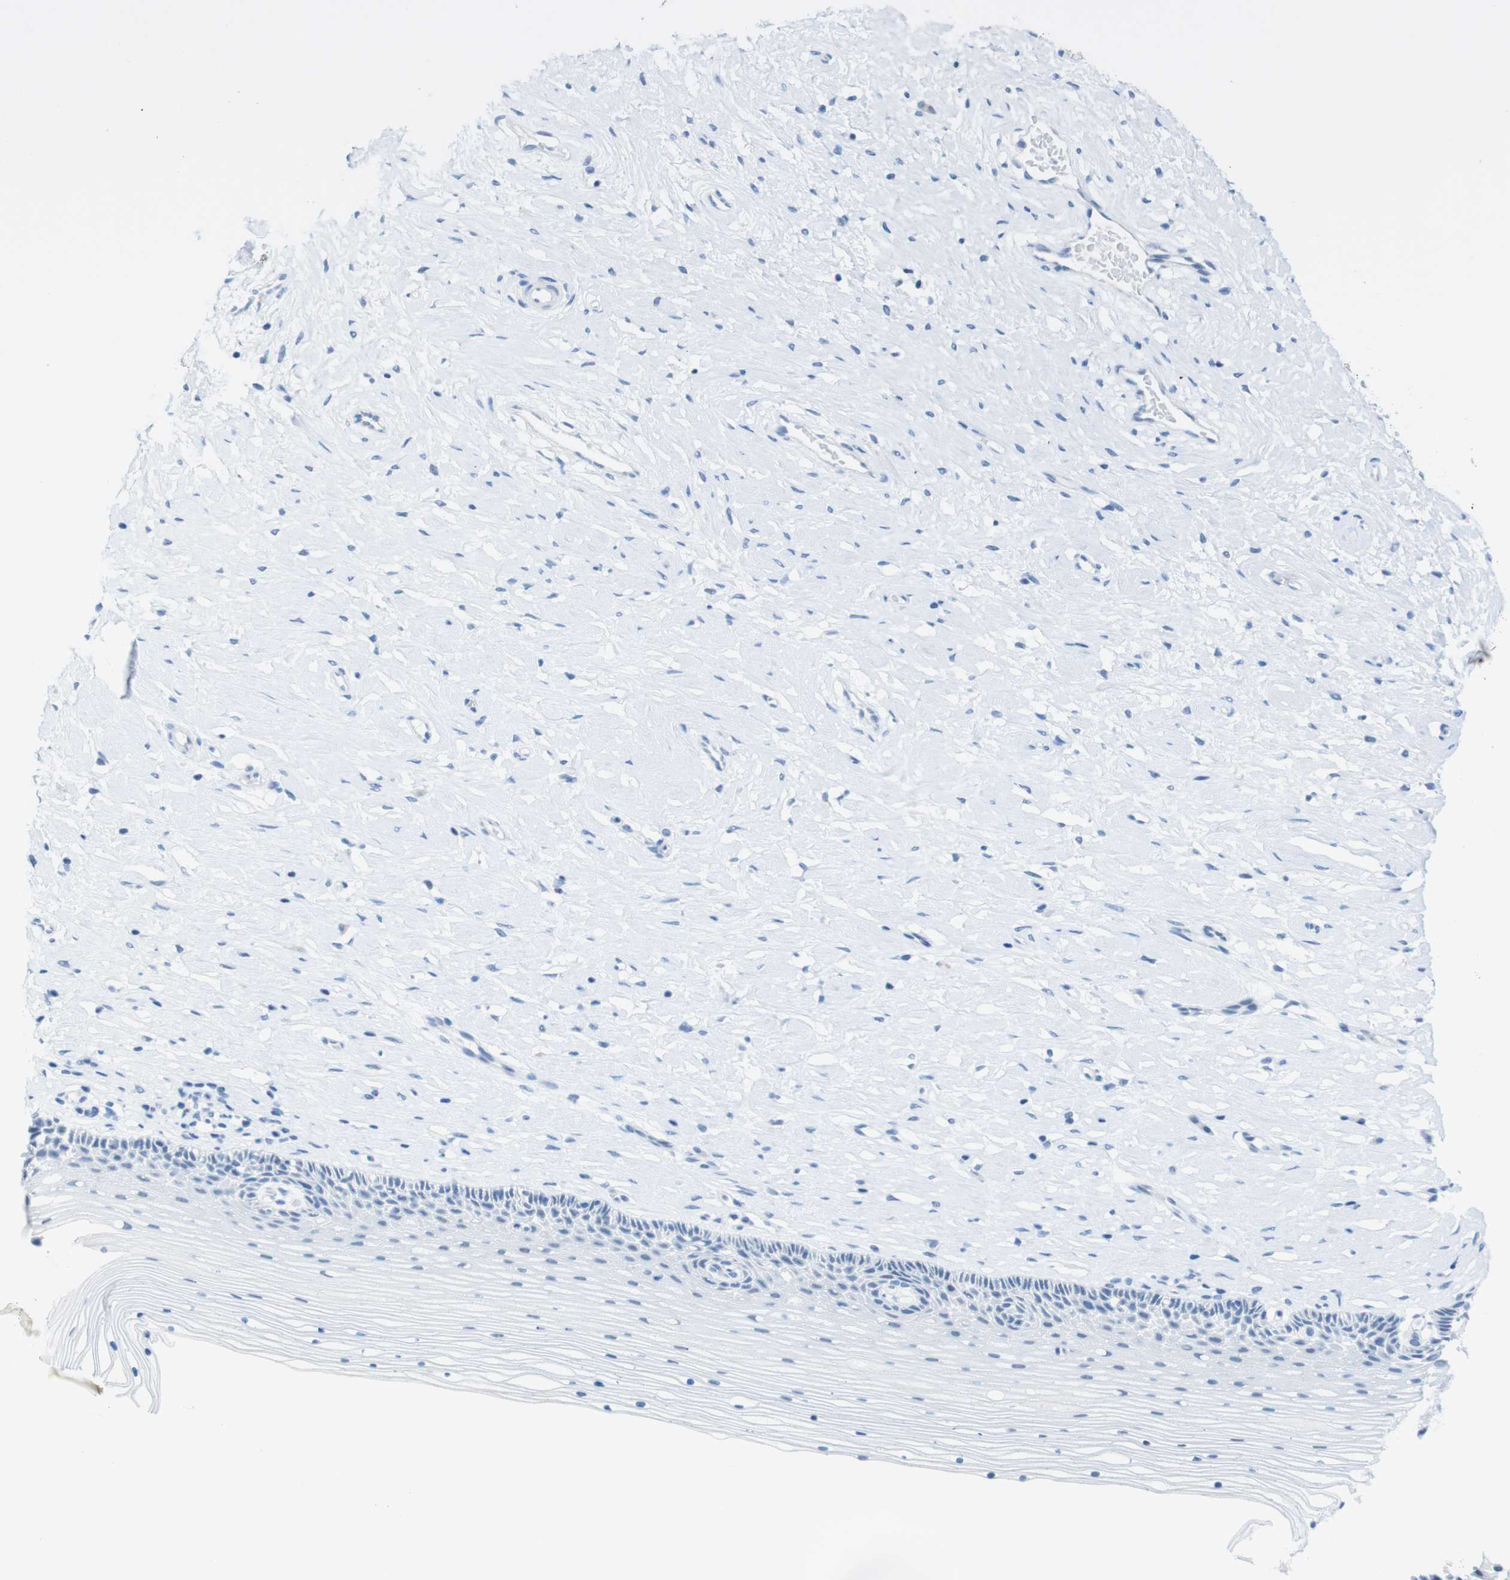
{"staining": {"intensity": "negative", "quantity": "none", "location": "none"}, "tissue": "cervix", "cell_type": "Glandular cells", "image_type": "normal", "snomed": [{"axis": "morphology", "description": "Normal tissue, NOS"}, {"axis": "topography", "description": "Cervix"}], "caption": "A histopathology image of cervix stained for a protein demonstrates no brown staining in glandular cells. (Brightfield microscopy of DAB immunohistochemistry at high magnification).", "gene": "OPN1SW", "patient": {"sex": "female", "age": 39}}